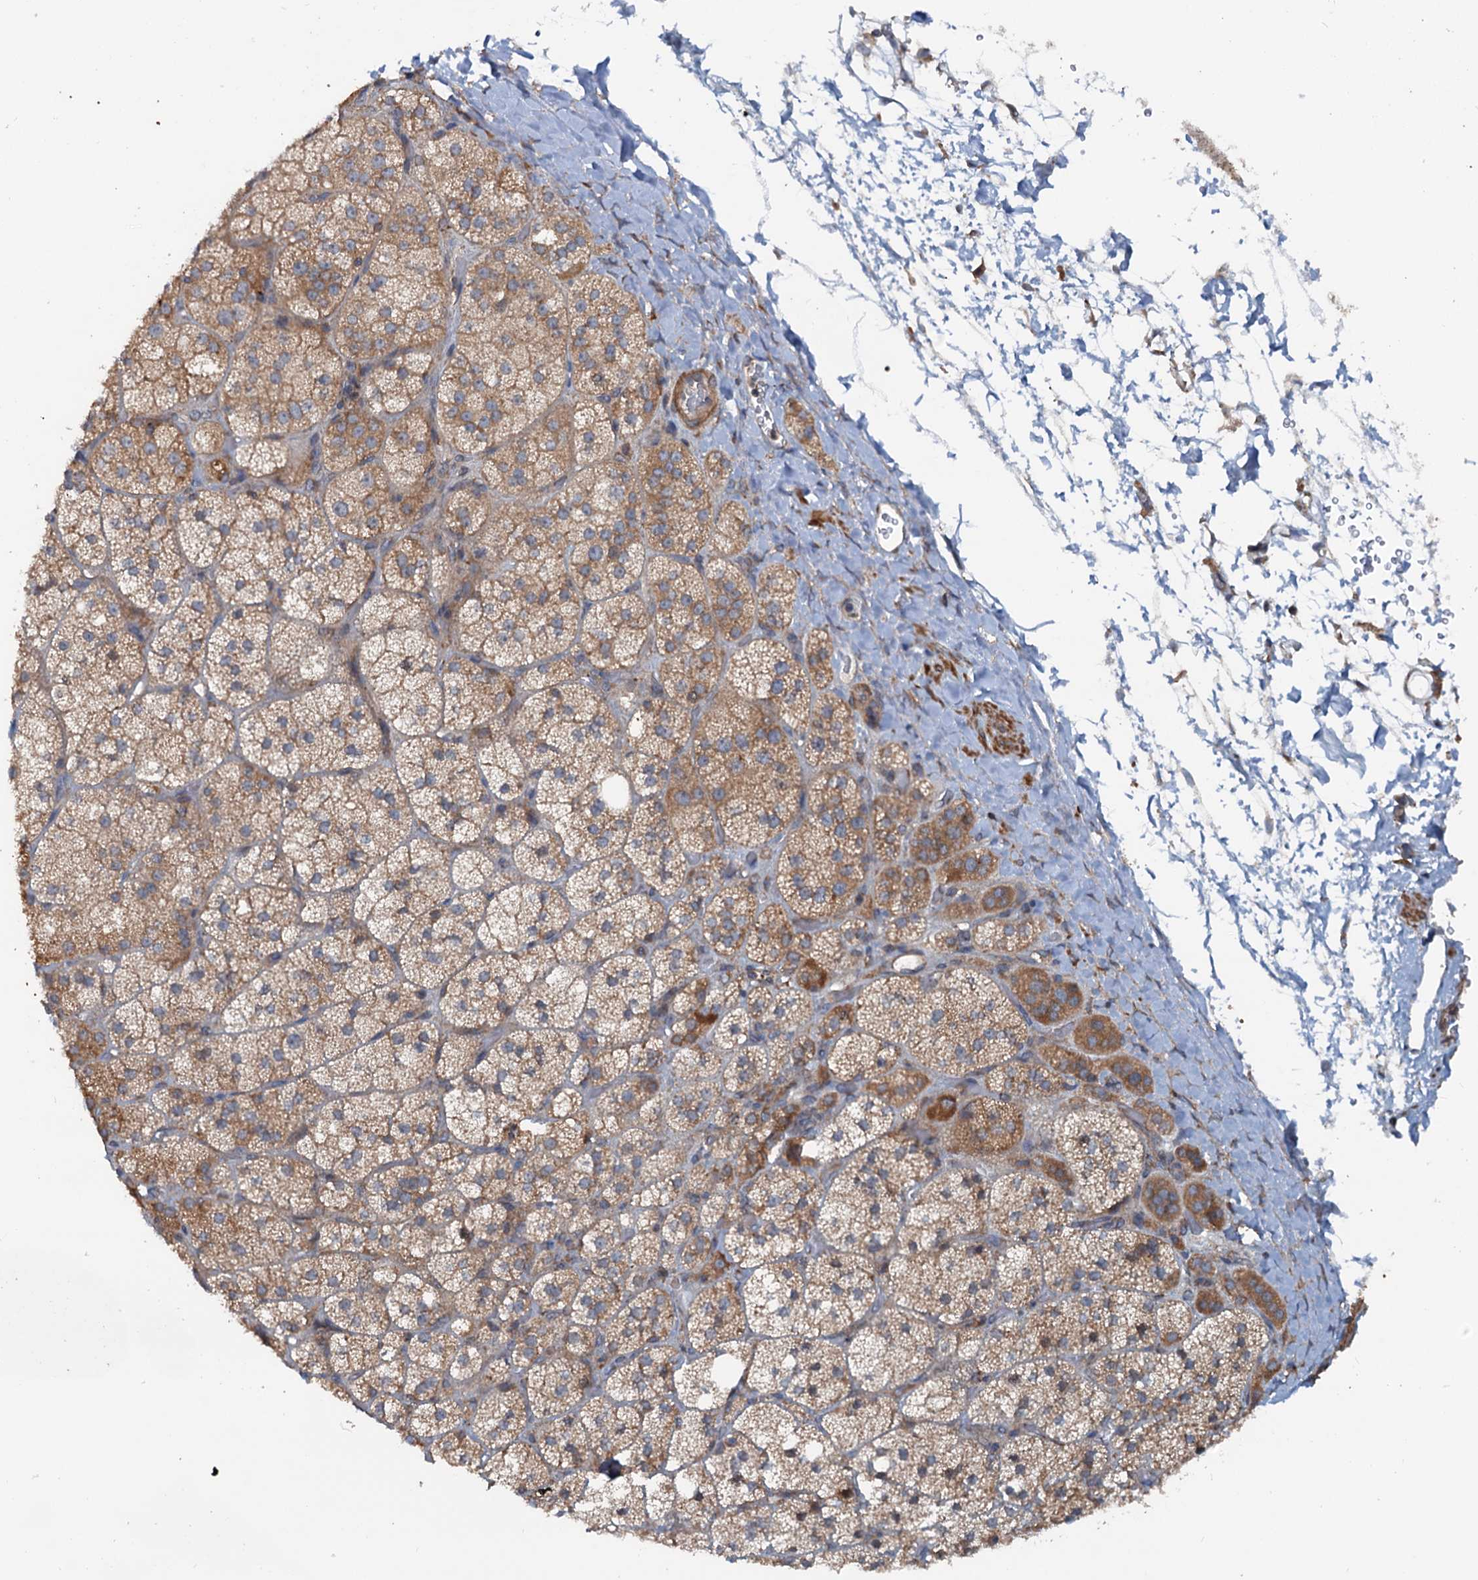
{"staining": {"intensity": "moderate", "quantity": ">75%", "location": "cytoplasmic/membranous"}, "tissue": "adrenal gland", "cell_type": "Glandular cells", "image_type": "normal", "snomed": [{"axis": "morphology", "description": "Normal tissue, NOS"}, {"axis": "topography", "description": "Adrenal gland"}], "caption": "Approximately >75% of glandular cells in unremarkable human adrenal gland demonstrate moderate cytoplasmic/membranous protein staining as visualized by brown immunohistochemical staining.", "gene": "TEDC1", "patient": {"sex": "male", "age": 61}}